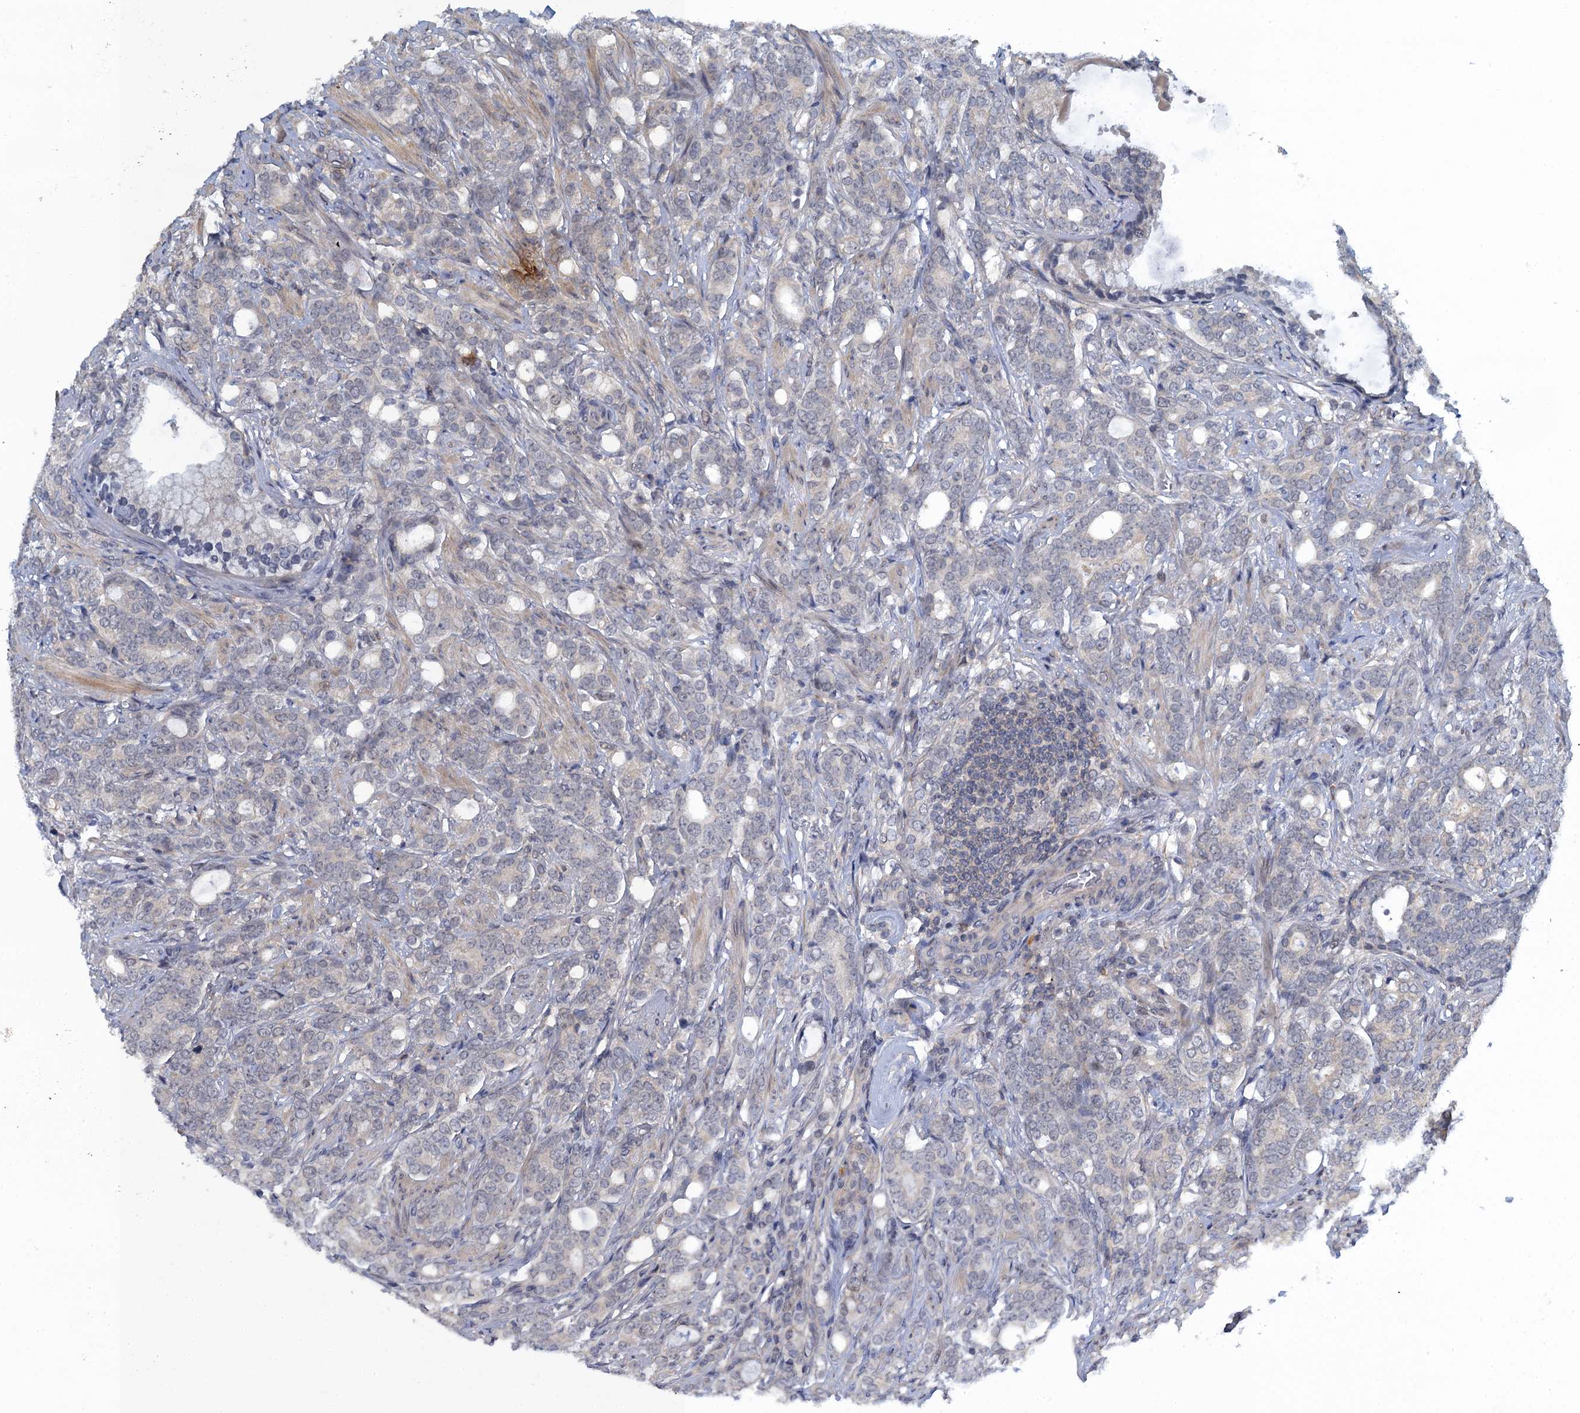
{"staining": {"intensity": "negative", "quantity": "none", "location": "none"}, "tissue": "prostate cancer", "cell_type": "Tumor cells", "image_type": "cancer", "snomed": [{"axis": "morphology", "description": "Adenocarcinoma, Low grade"}, {"axis": "topography", "description": "Prostate"}], "caption": "Immunohistochemical staining of prostate cancer (low-grade adenocarcinoma) displays no significant positivity in tumor cells.", "gene": "MRFAP1", "patient": {"sex": "male", "age": 71}}